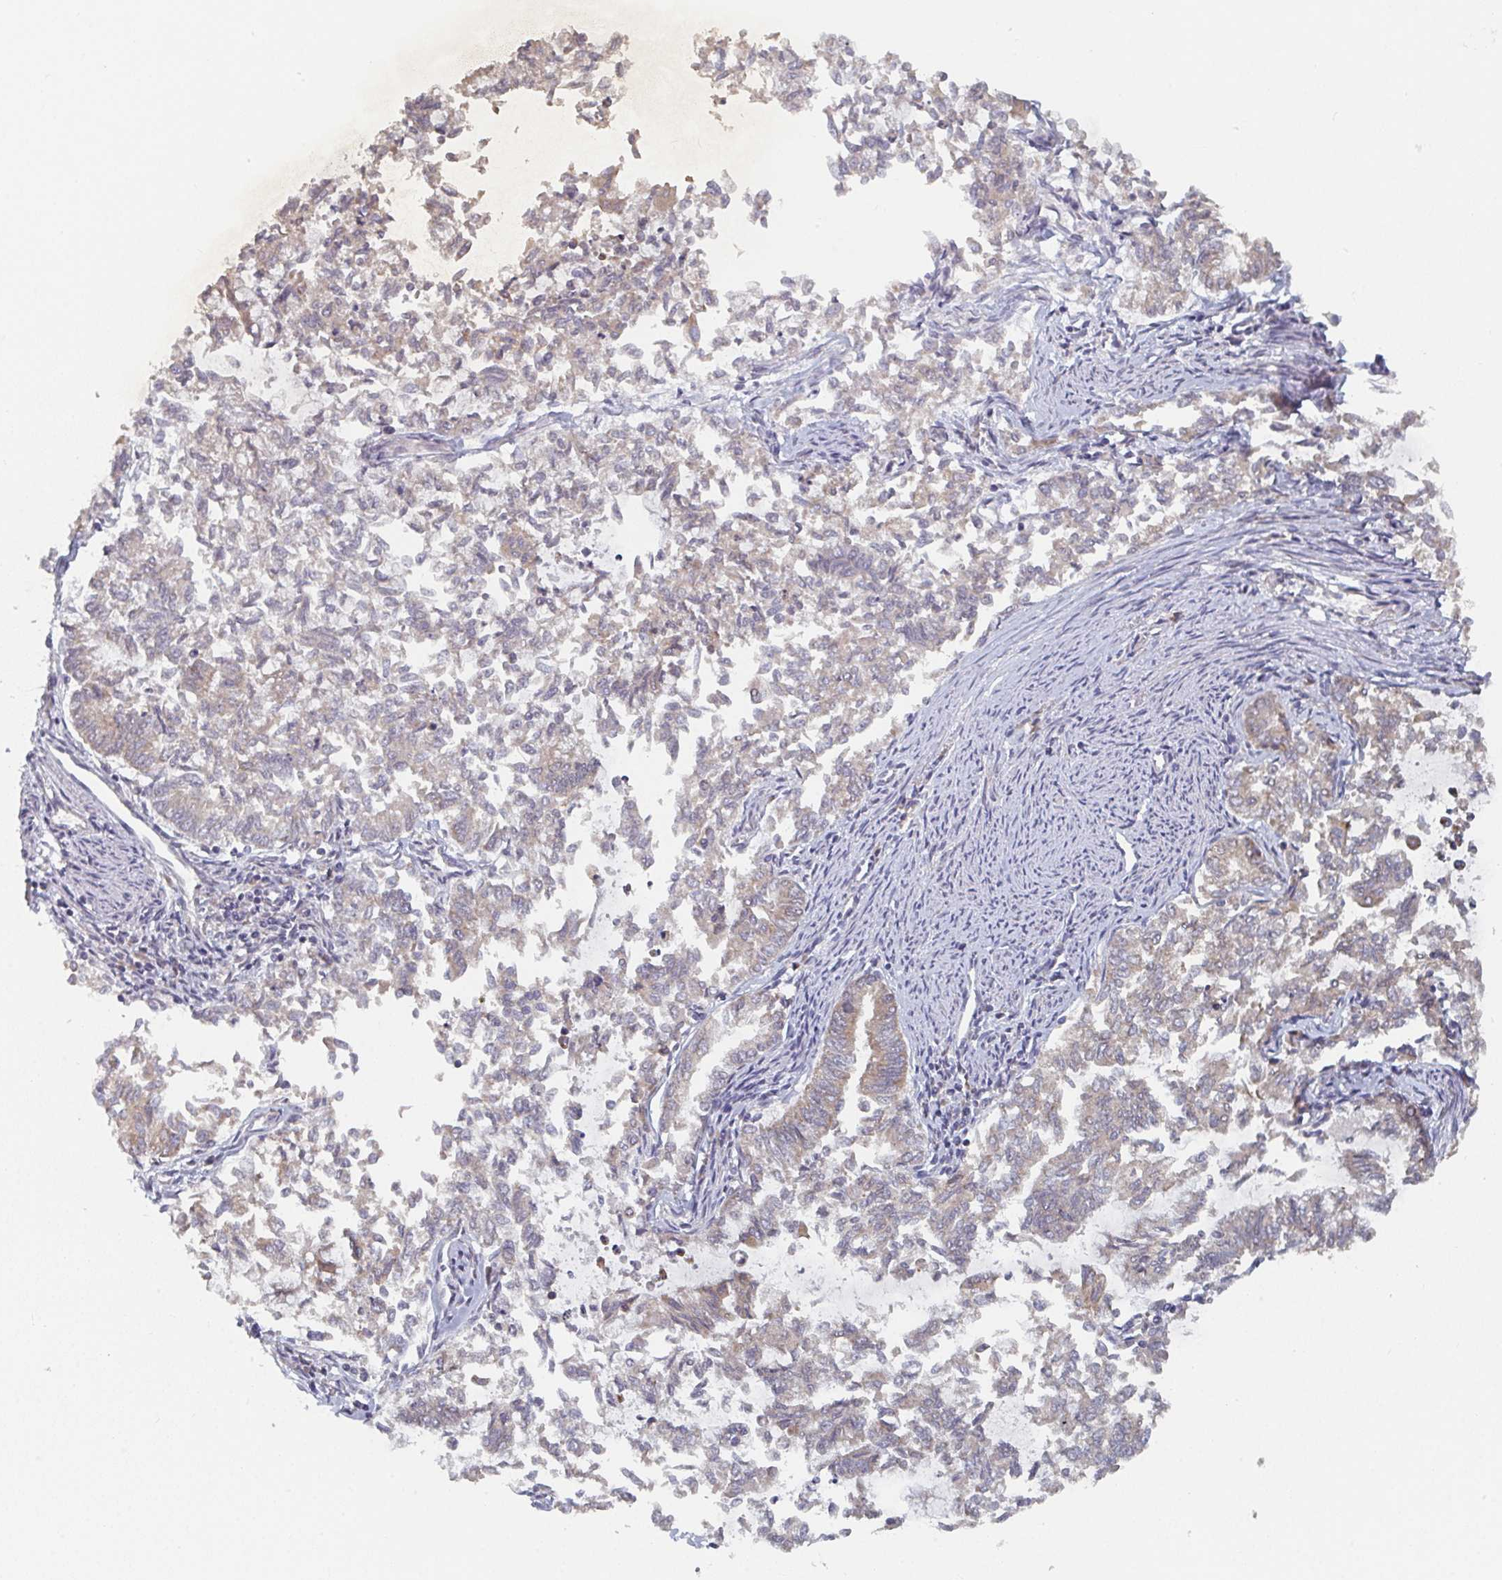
{"staining": {"intensity": "weak", "quantity": ">75%", "location": "cytoplasmic/membranous"}, "tissue": "endometrial cancer", "cell_type": "Tumor cells", "image_type": "cancer", "snomed": [{"axis": "morphology", "description": "Adenocarcinoma, NOS"}, {"axis": "topography", "description": "Endometrium"}], "caption": "High-magnification brightfield microscopy of adenocarcinoma (endometrial) stained with DAB (3,3'-diaminobenzidine) (brown) and counterstained with hematoxylin (blue). tumor cells exhibit weak cytoplasmic/membranous positivity is present in about>75% of cells.", "gene": "ELOVL1", "patient": {"sex": "female", "age": 79}}